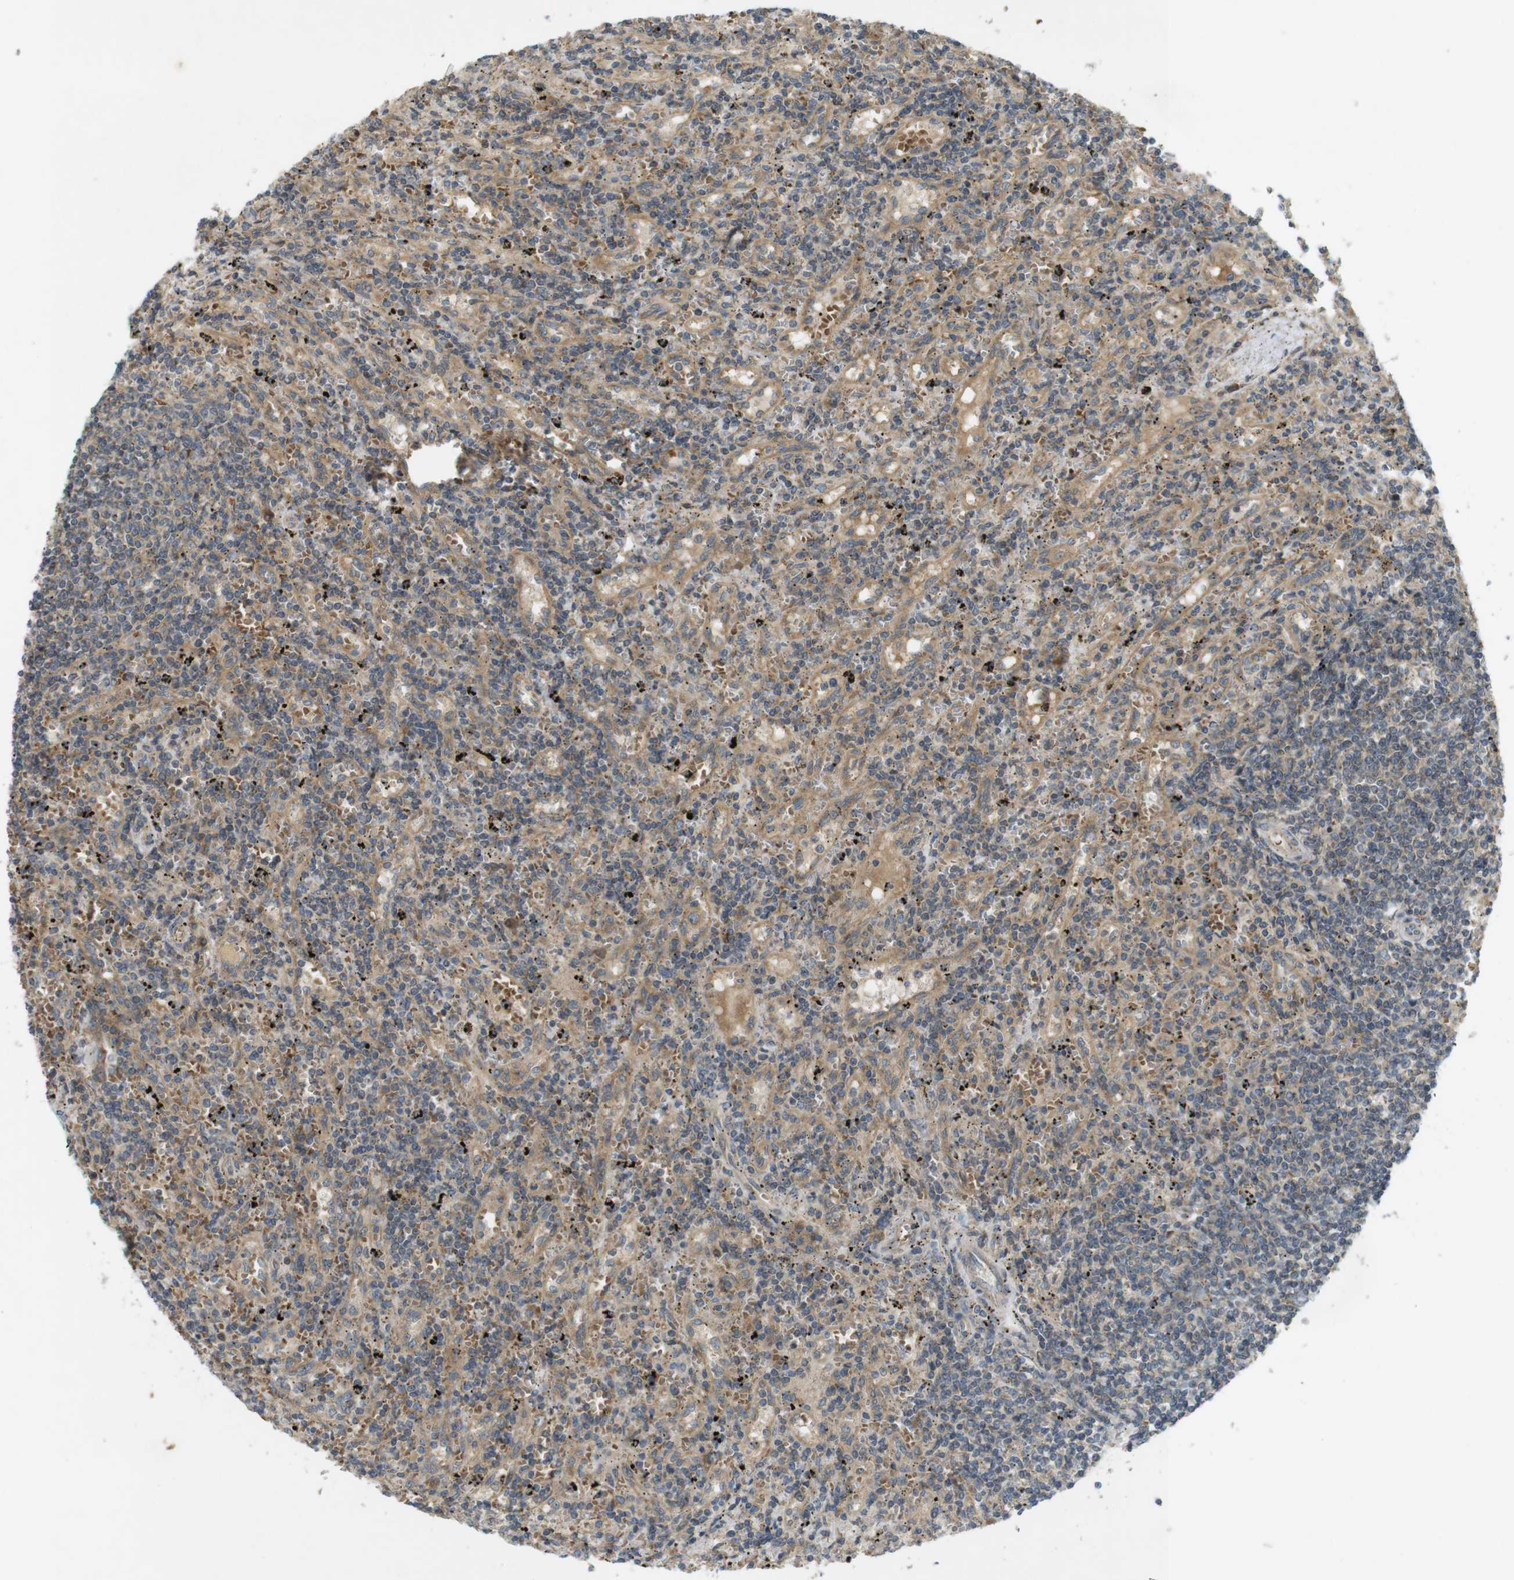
{"staining": {"intensity": "moderate", "quantity": "<25%", "location": "cytoplasmic/membranous"}, "tissue": "lymphoma", "cell_type": "Tumor cells", "image_type": "cancer", "snomed": [{"axis": "morphology", "description": "Malignant lymphoma, non-Hodgkin's type, Low grade"}, {"axis": "topography", "description": "Spleen"}], "caption": "Protein analysis of lymphoma tissue demonstrates moderate cytoplasmic/membranous staining in approximately <25% of tumor cells.", "gene": "CLTC", "patient": {"sex": "male", "age": 76}}